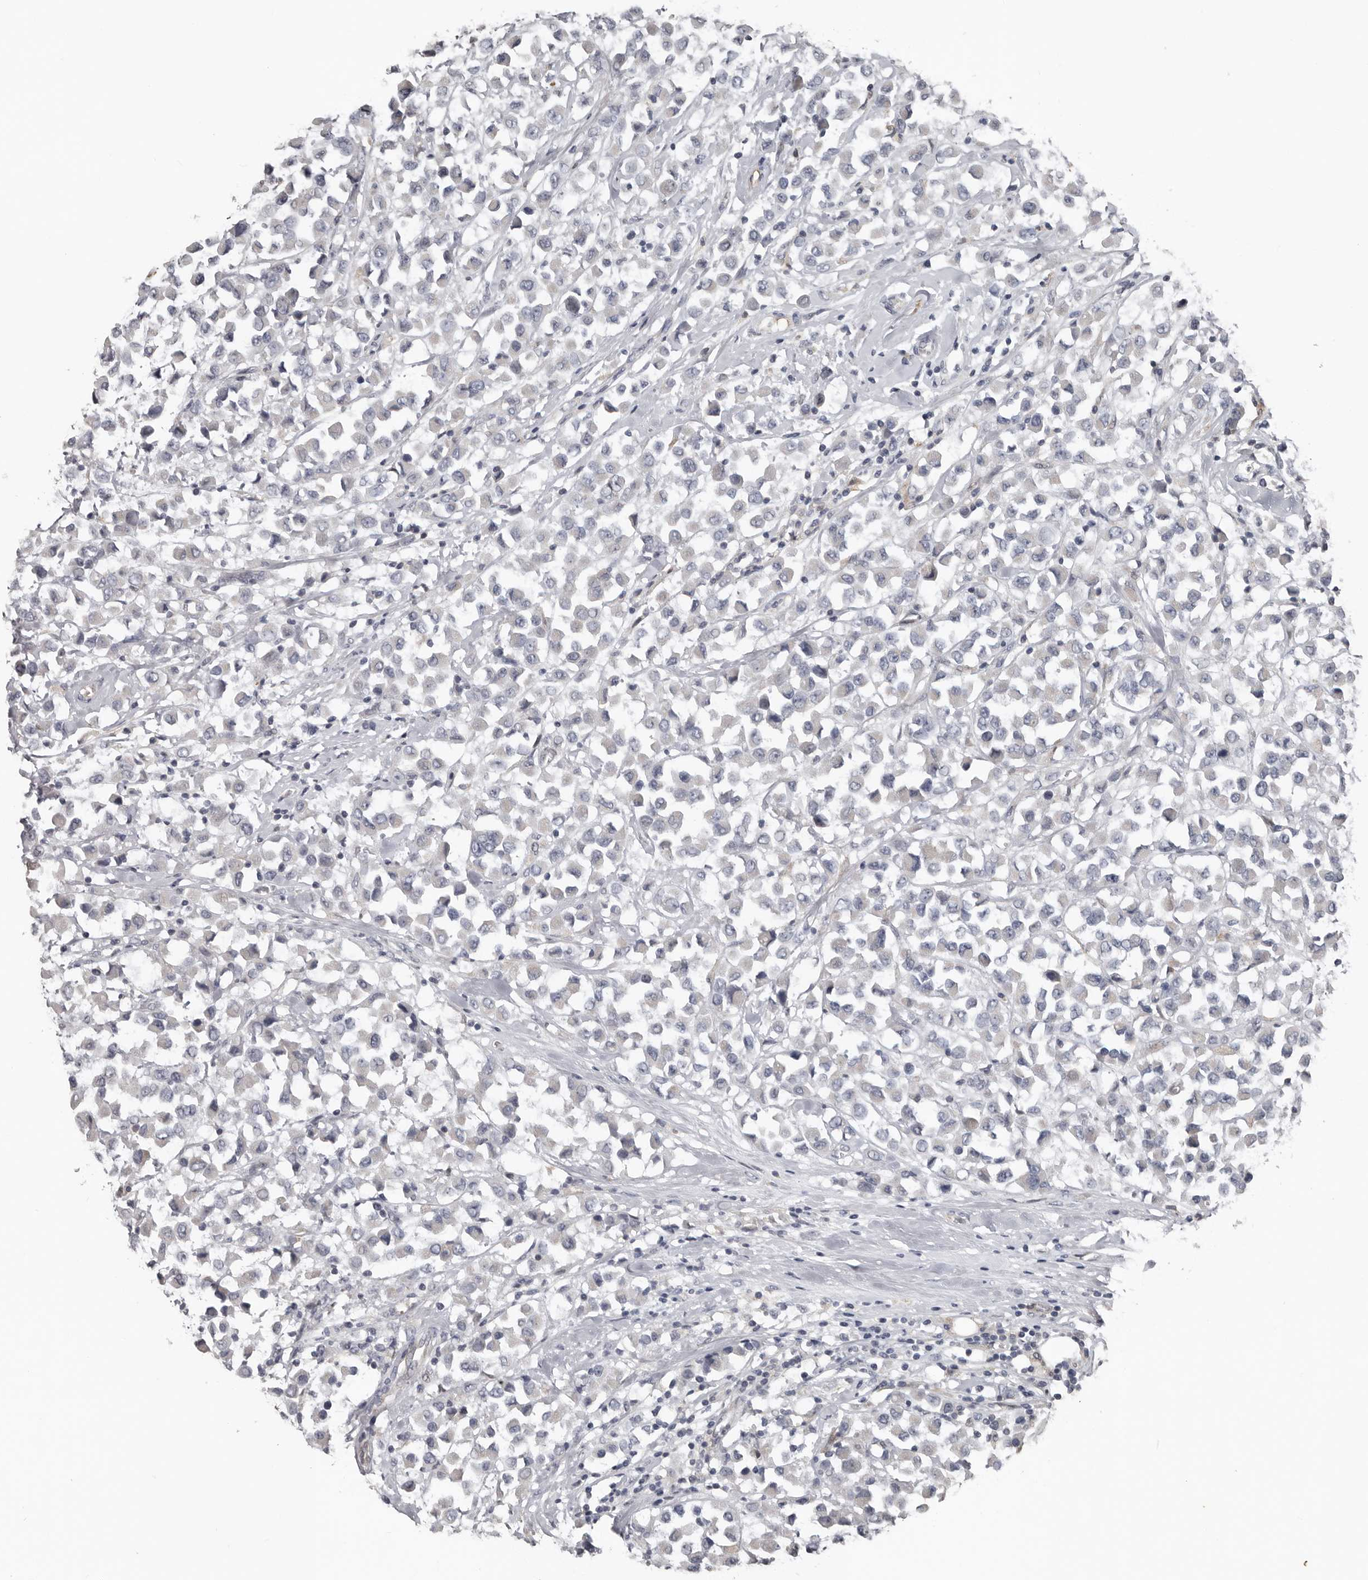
{"staining": {"intensity": "negative", "quantity": "none", "location": "none"}, "tissue": "breast cancer", "cell_type": "Tumor cells", "image_type": "cancer", "snomed": [{"axis": "morphology", "description": "Duct carcinoma"}, {"axis": "topography", "description": "Breast"}], "caption": "High magnification brightfield microscopy of breast intraductal carcinoma stained with DAB (3,3'-diaminobenzidine) (brown) and counterstained with hematoxylin (blue): tumor cells show no significant staining. Nuclei are stained in blue.", "gene": "FABP7", "patient": {"sex": "female", "age": 61}}